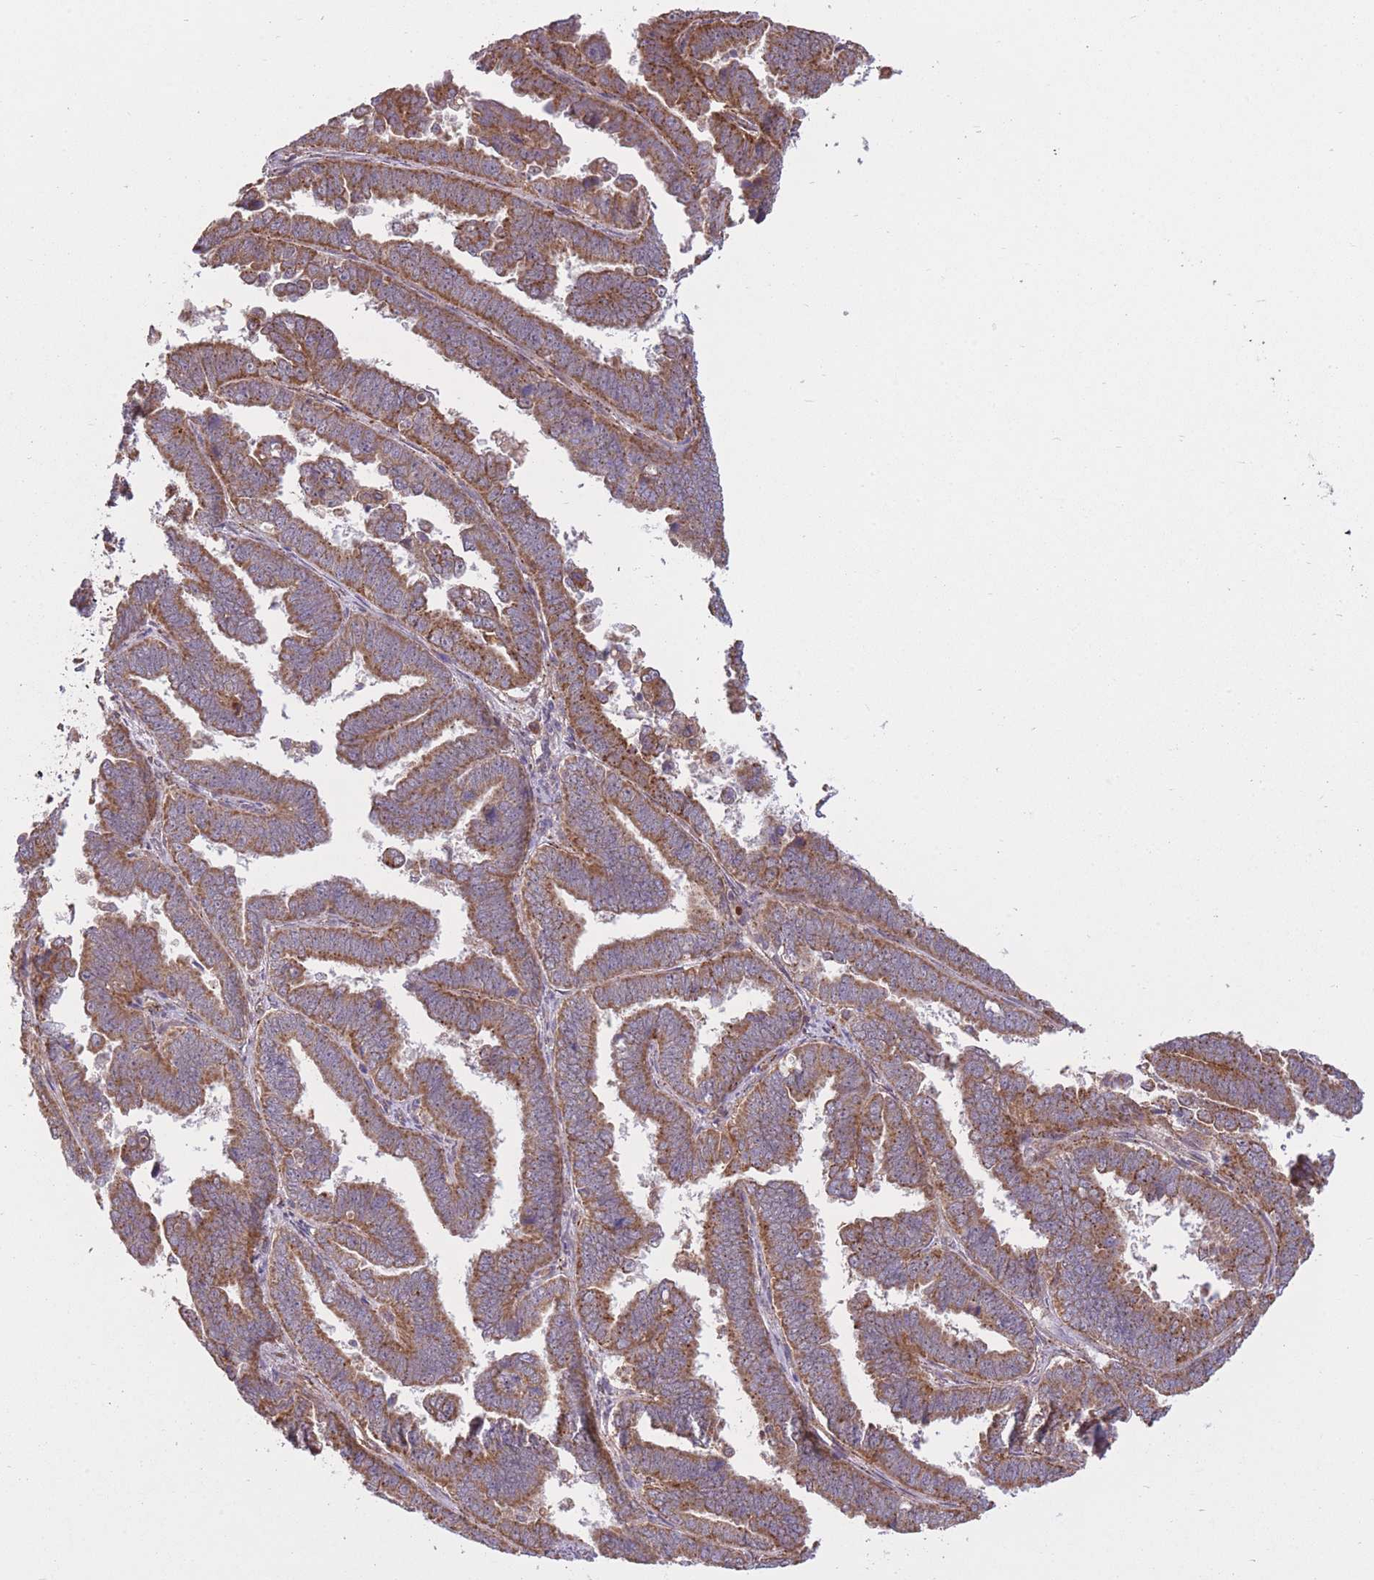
{"staining": {"intensity": "moderate", "quantity": ">75%", "location": "cytoplasmic/membranous"}, "tissue": "endometrial cancer", "cell_type": "Tumor cells", "image_type": "cancer", "snomed": [{"axis": "morphology", "description": "Adenocarcinoma, NOS"}, {"axis": "topography", "description": "Endometrium"}], "caption": "Protein expression analysis of endometrial cancer displays moderate cytoplasmic/membranous staining in about >75% of tumor cells.", "gene": "POLR3F", "patient": {"sex": "female", "age": 75}}